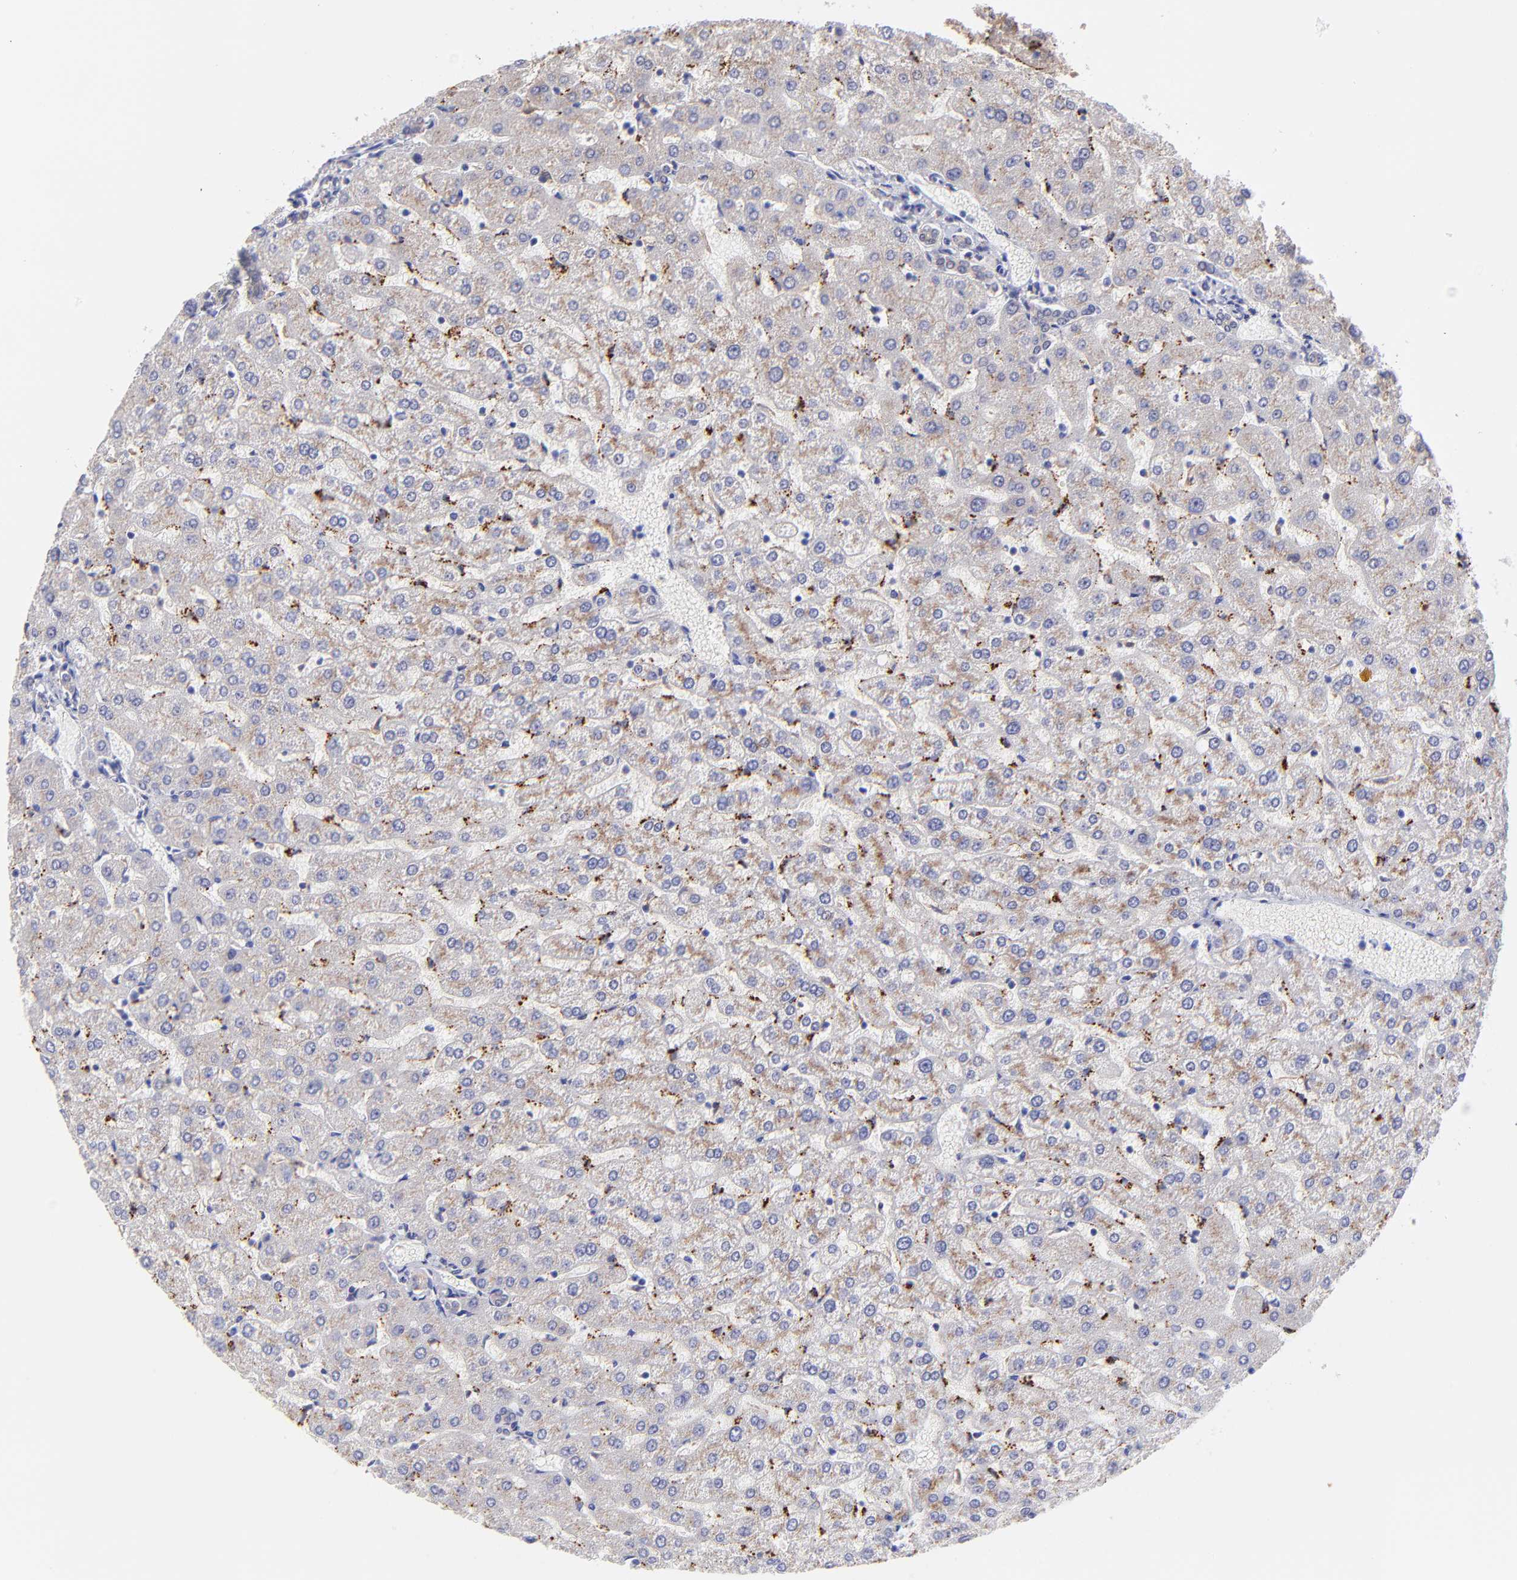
{"staining": {"intensity": "weak", "quantity": ">75%", "location": "cytoplasmic/membranous"}, "tissue": "liver", "cell_type": "Cholangiocytes", "image_type": "normal", "snomed": [{"axis": "morphology", "description": "Normal tissue, NOS"}, {"axis": "morphology", "description": "Fibrosis, NOS"}, {"axis": "topography", "description": "Liver"}], "caption": "Protein staining demonstrates weak cytoplasmic/membranous positivity in about >75% of cholangiocytes in benign liver.", "gene": "HYAL1", "patient": {"sex": "female", "age": 29}}